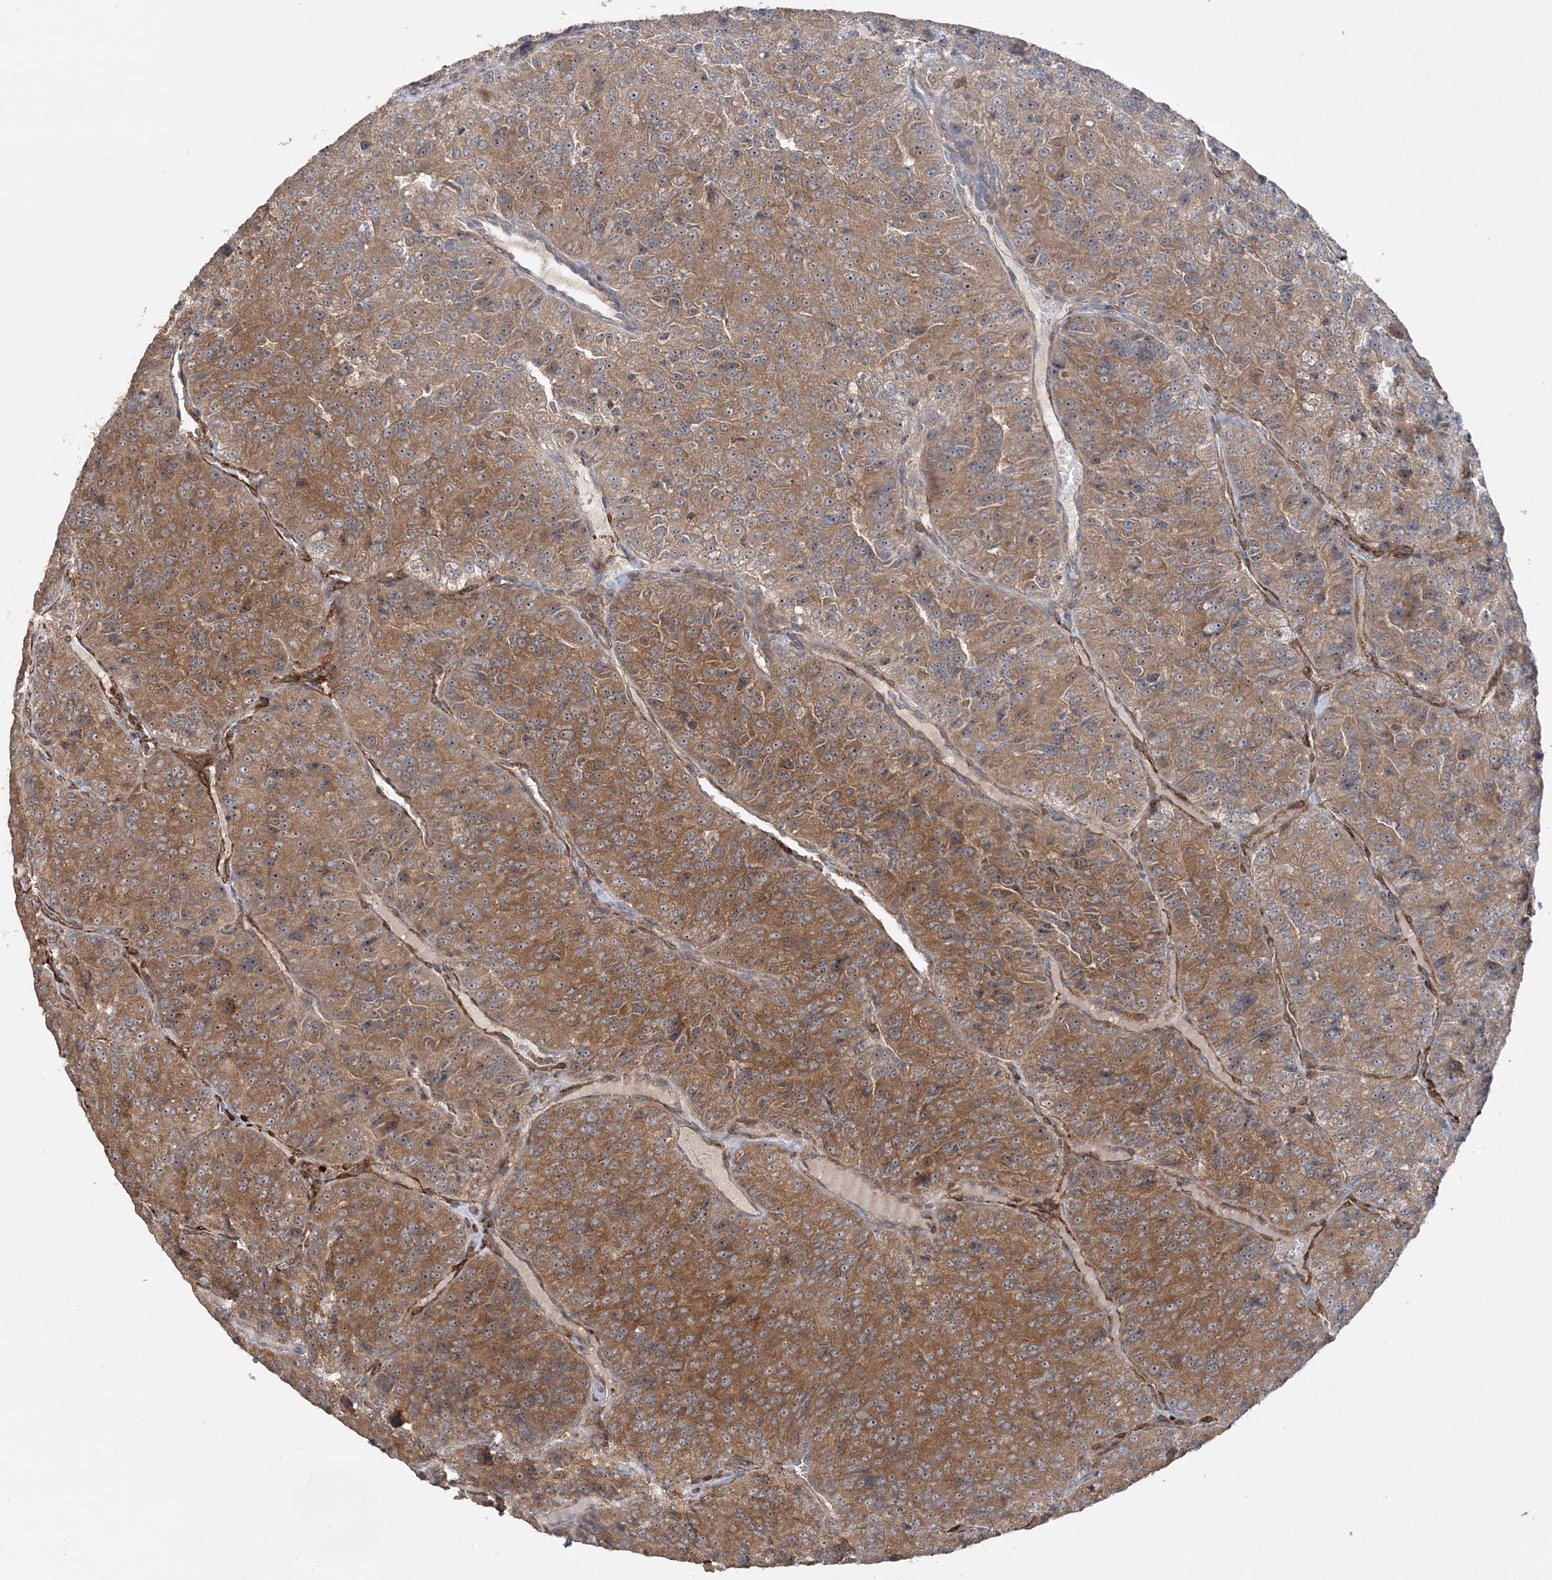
{"staining": {"intensity": "moderate", "quantity": ">75%", "location": "cytoplasmic/membranous,nuclear"}, "tissue": "renal cancer", "cell_type": "Tumor cells", "image_type": "cancer", "snomed": [{"axis": "morphology", "description": "Adenocarcinoma, NOS"}, {"axis": "topography", "description": "Kidney"}], "caption": "A photomicrograph showing moderate cytoplasmic/membranous and nuclear positivity in approximately >75% of tumor cells in renal cancer (adenocarcinoma), as visualized by brown immunohistochemical staining.", "gene": "ACAP2", "patient": {"sex": "female", "age": 63}}